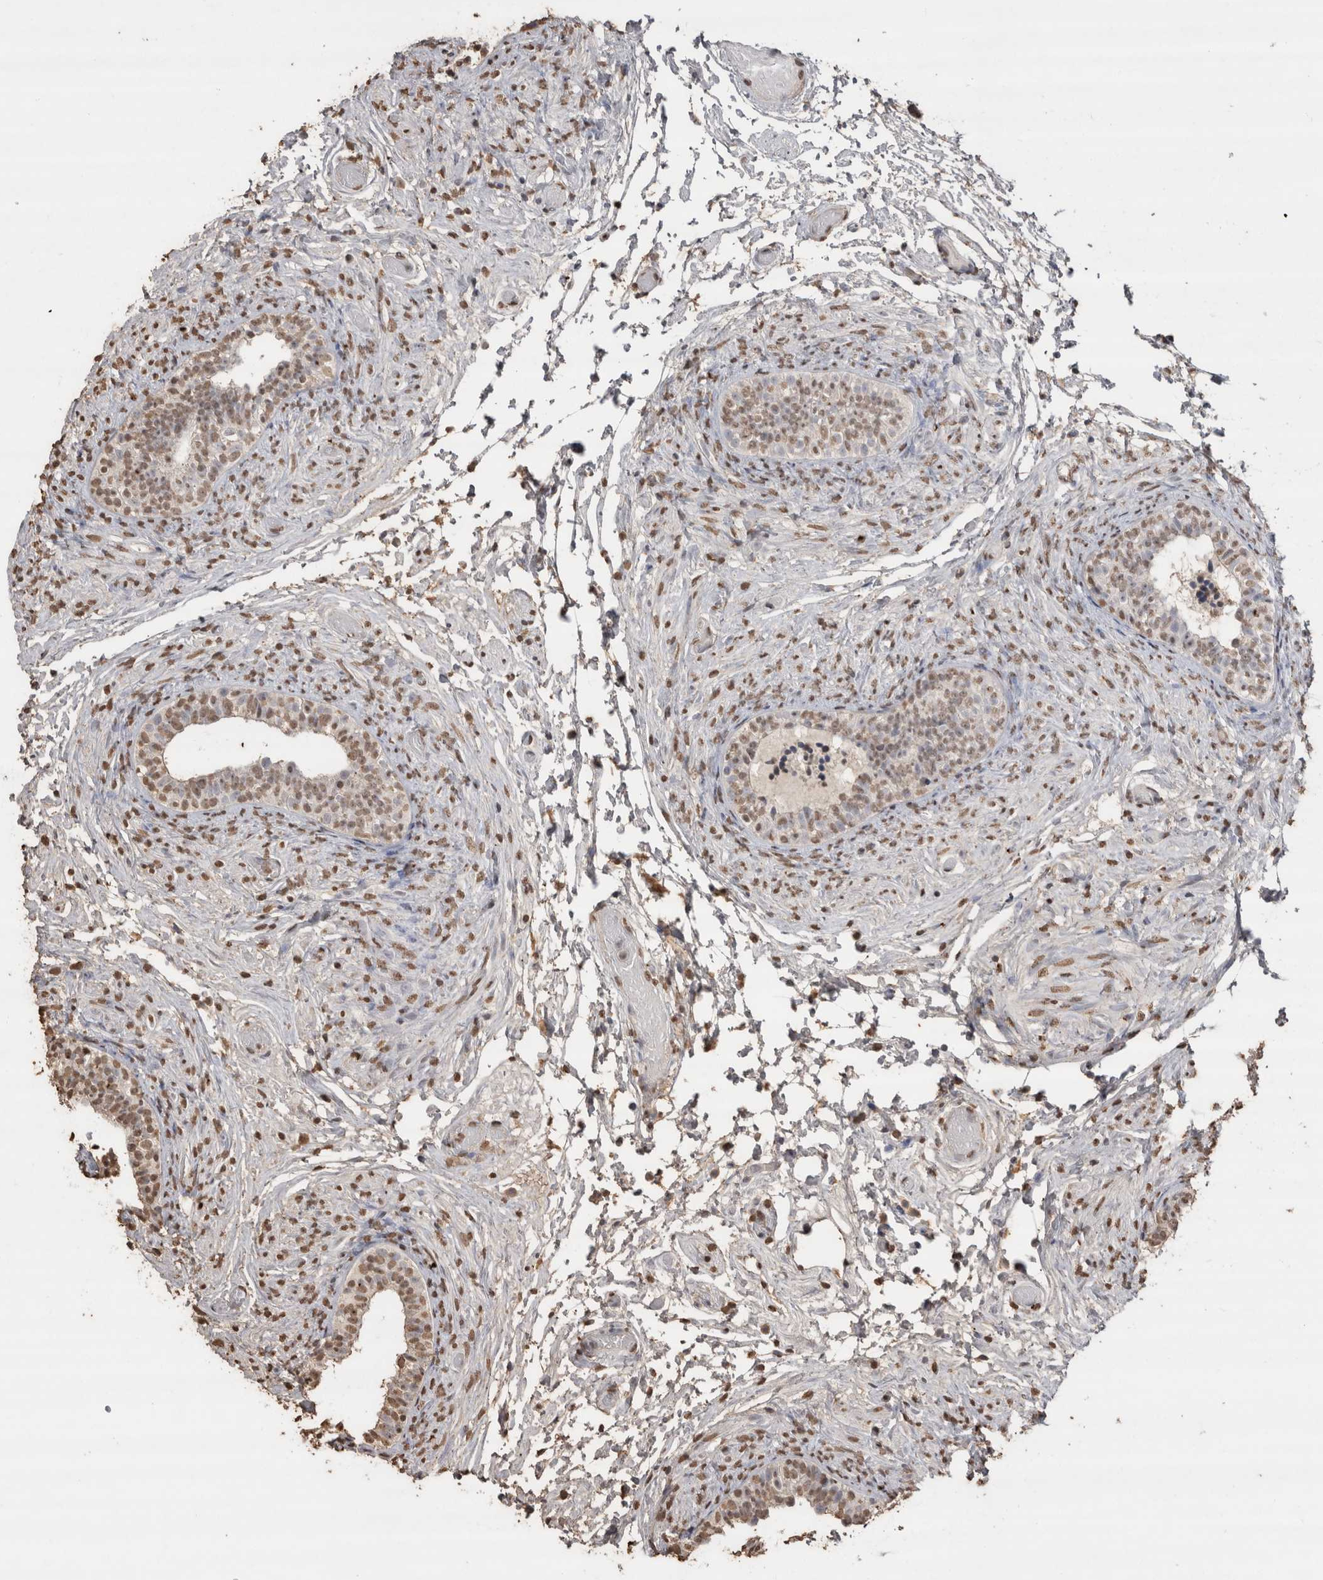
{"staining": {"intensity": "moderate", "quantity": ">75%", "location": "cytoplasmic/membranous,nuclear"}, "tissue": "epididymis", "cell_type": "Glandular cells", "image_type": "normal", "snomed": [{"axis": "morphology", "description": "Normal tissue, NOS"}, {"axis": "topography", "description": "Epididymis"}], "caption": "Moderate cytoplasmic/membranous,nuclear expression for a protein is appreciated in approximately >75% of glandular cells of normal epididymis using immunohistochemistry.", "gene": "CRELD2", "patient": {"sex": "male", "age": 5}}